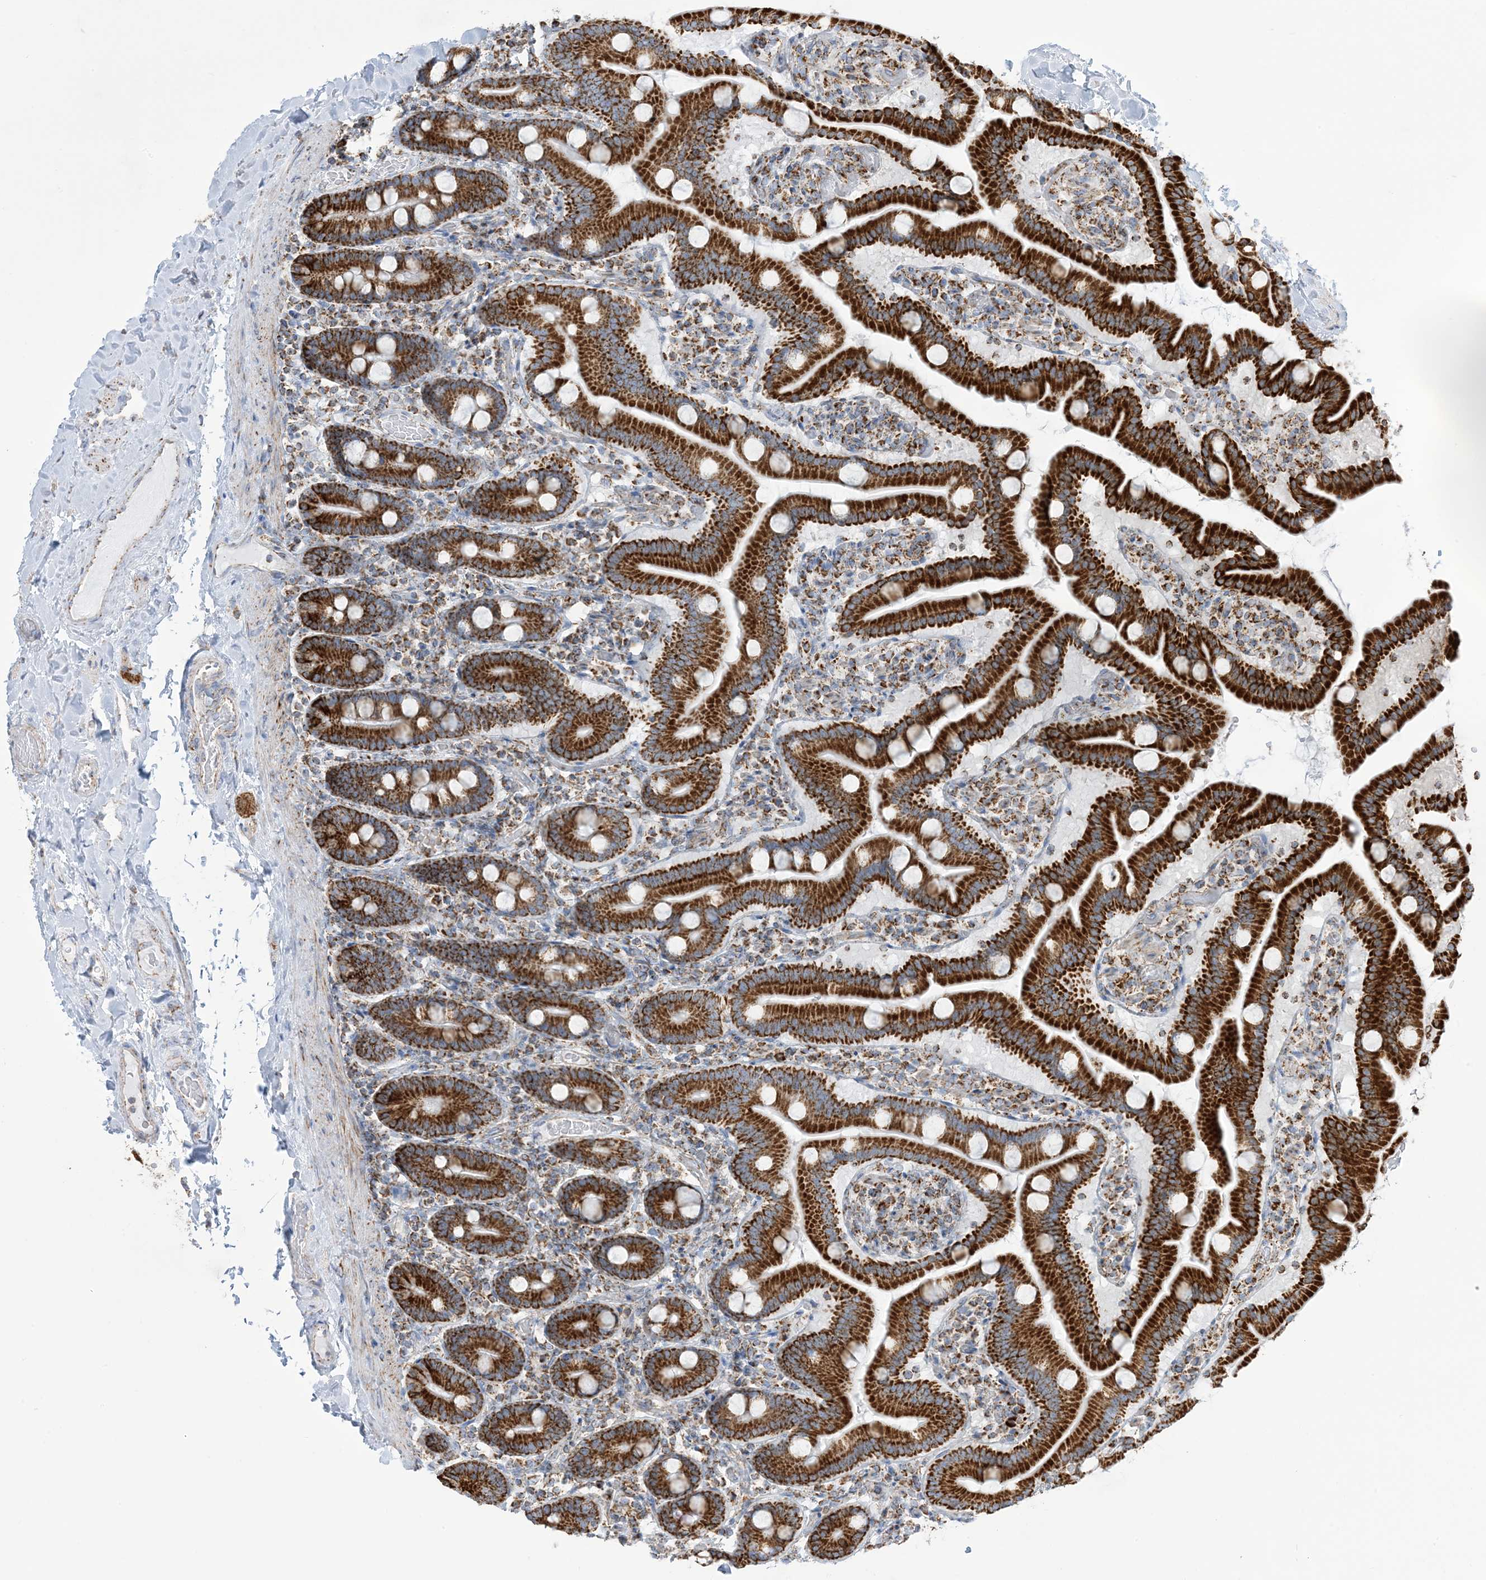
{"staining": {"intensity": "strong", "quantity": ">75%", "location": "cytoplasmic/membranous"}, "tissue": "duodenum", "cell_type": "Glandular cells", "image_type": "normal", "snomed": [{"axis": "morphology", "description": "Normal tissue, NOS"}, {"axis": "topography", "description": "Duodenum"}], "caption": "A photomicrograph of human duodenum stained for a protein demonstrates strong cytoplasmic/membranous brown staining in glandular cells.", "gene": "SAMM50", "patient": {"sex": "male", "age": 55}}